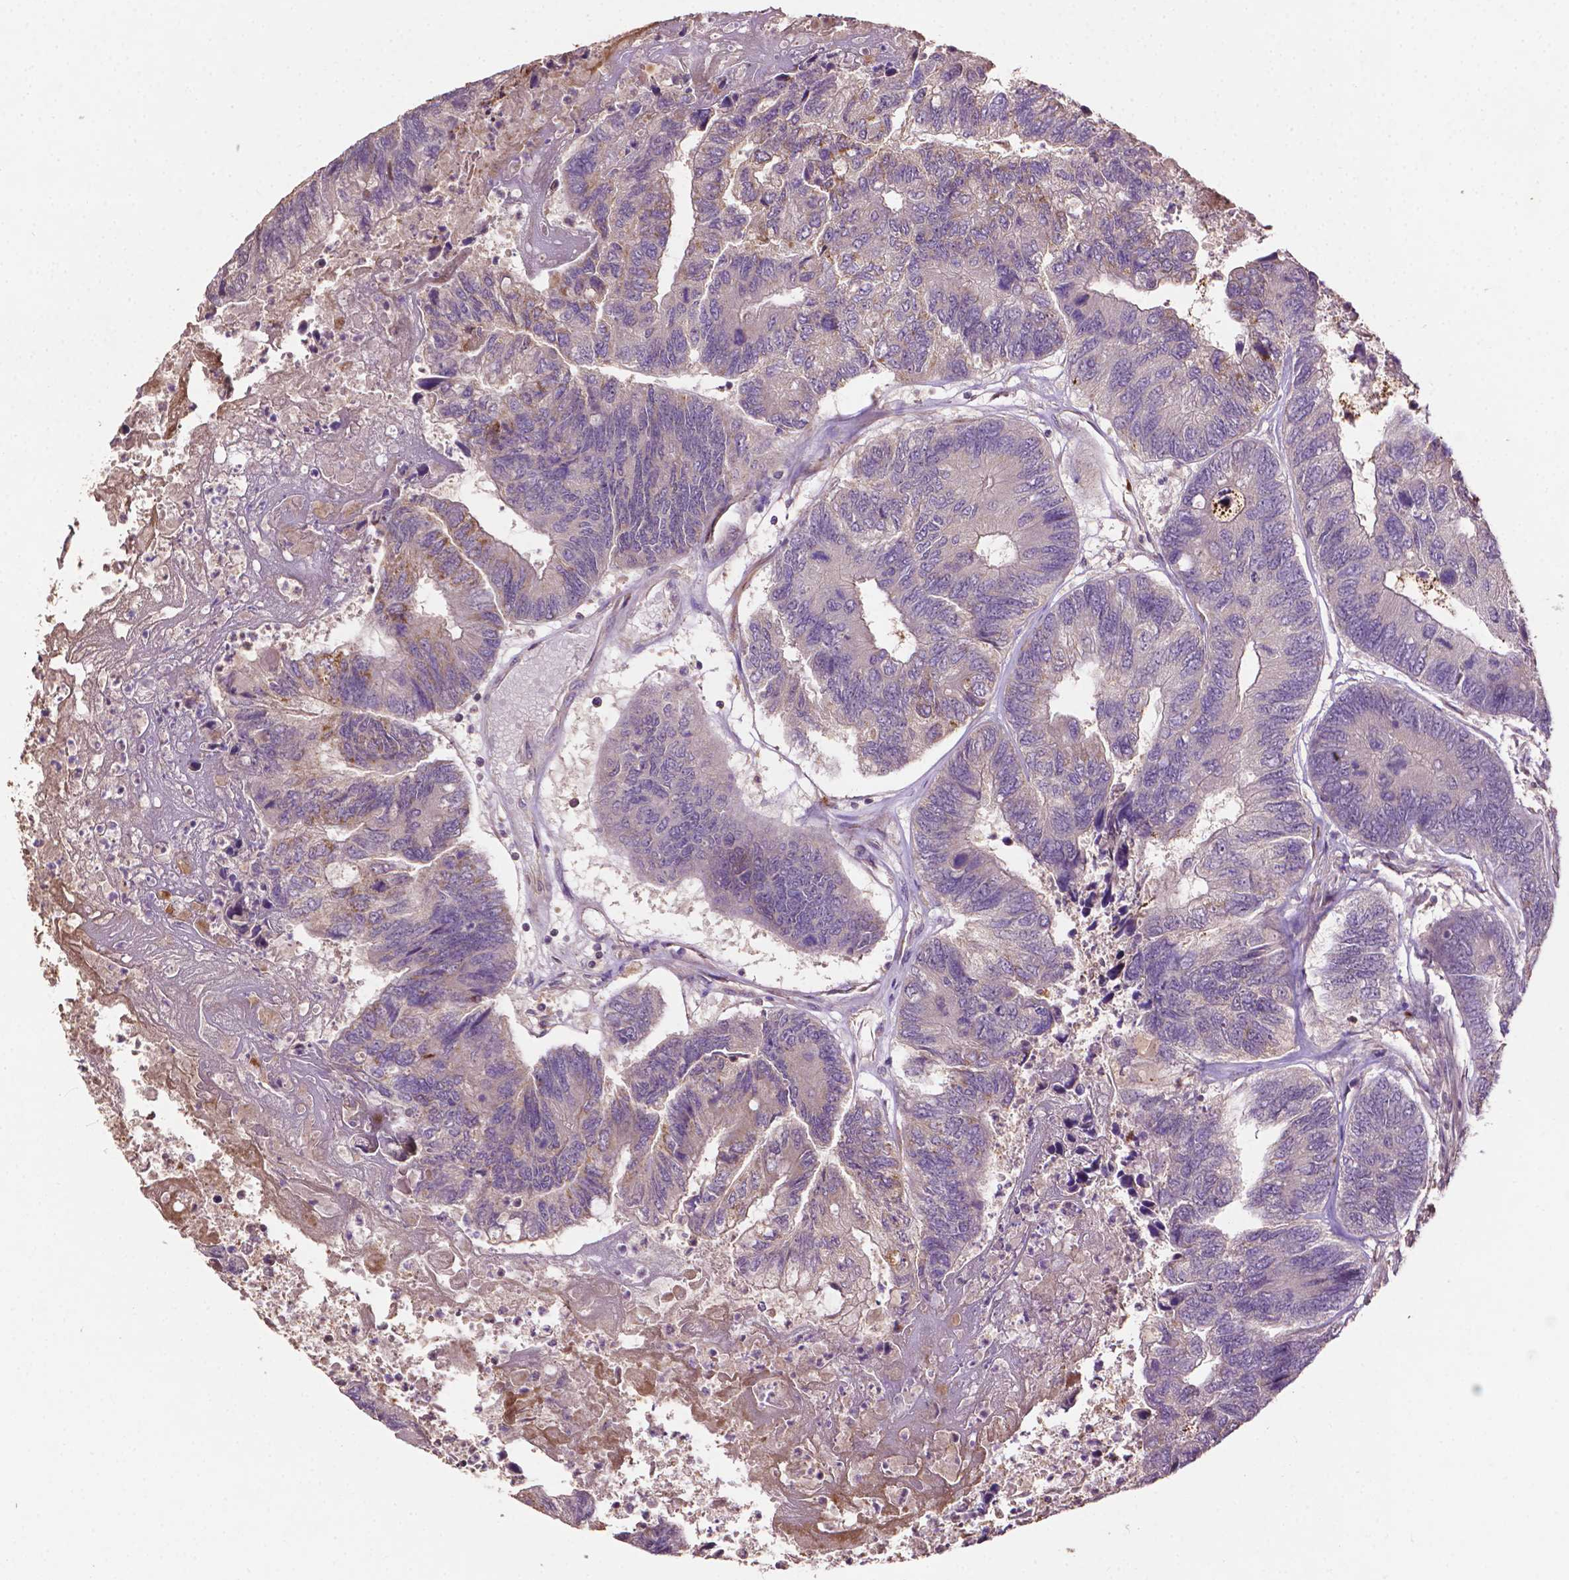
{"staining": {"intensity": "negative", "quantity": "none", "location": "none"}, "tissue": "colorectal cancer", "cell_type": "Tumor cells", "image_type": "cancer", "snomed": [{"axis": "morphology", "description": "Adenocarcinoma, NOS"}, {"axis": "topography", "description": "Colon"}], "caption": "An immunohistochemistry (IHC) histopathology image of colorectal cancer (adenocarcinoma) is shown. There is no staining in tumor cells of colorectal cancer (adenocarcinoma).", "gene": "LRR1", "patient": {"sex": "female", "age": 67}}